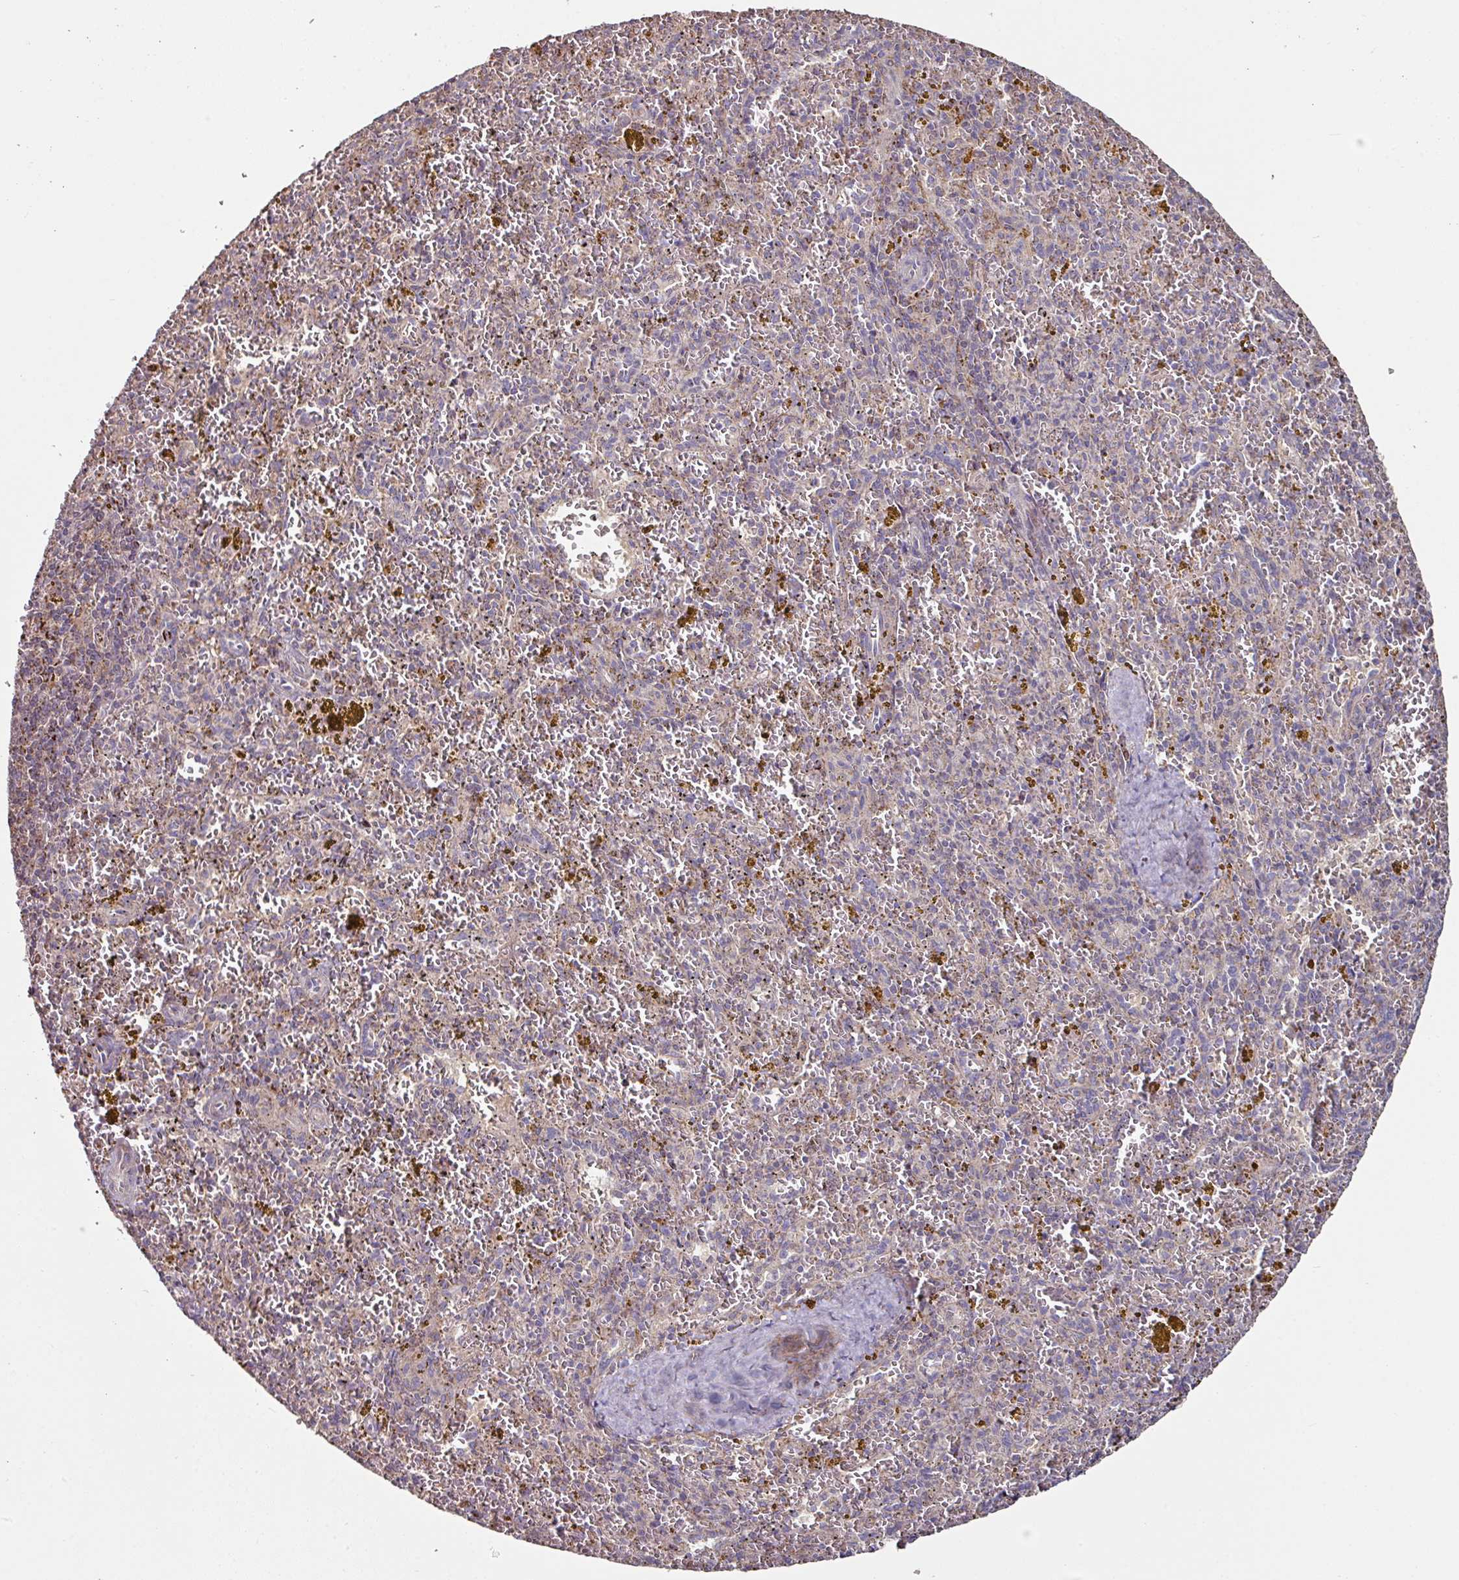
{"staining": {"intensity": "negative", "quantity": "none", "location": "none"}, "tissue": "spleen", "cell_type": "Cells in red pulp", "image_type": "normal", "snomed": [{"axis": "morphology", "description": "Normal tissue, NOS"}, {"axis": "topography", "description": "Spleen"}], "caption": "Micrograph shows no significant protein expression in cells in red pulp of normal spleen. (Brightfield microscopy of DAB (3,3'-diaminobenzidine) immunohistochemistry (IHC) at high magnification).", "gene": "OR2D3", "patient": {"sex": "male", "age": 57}}